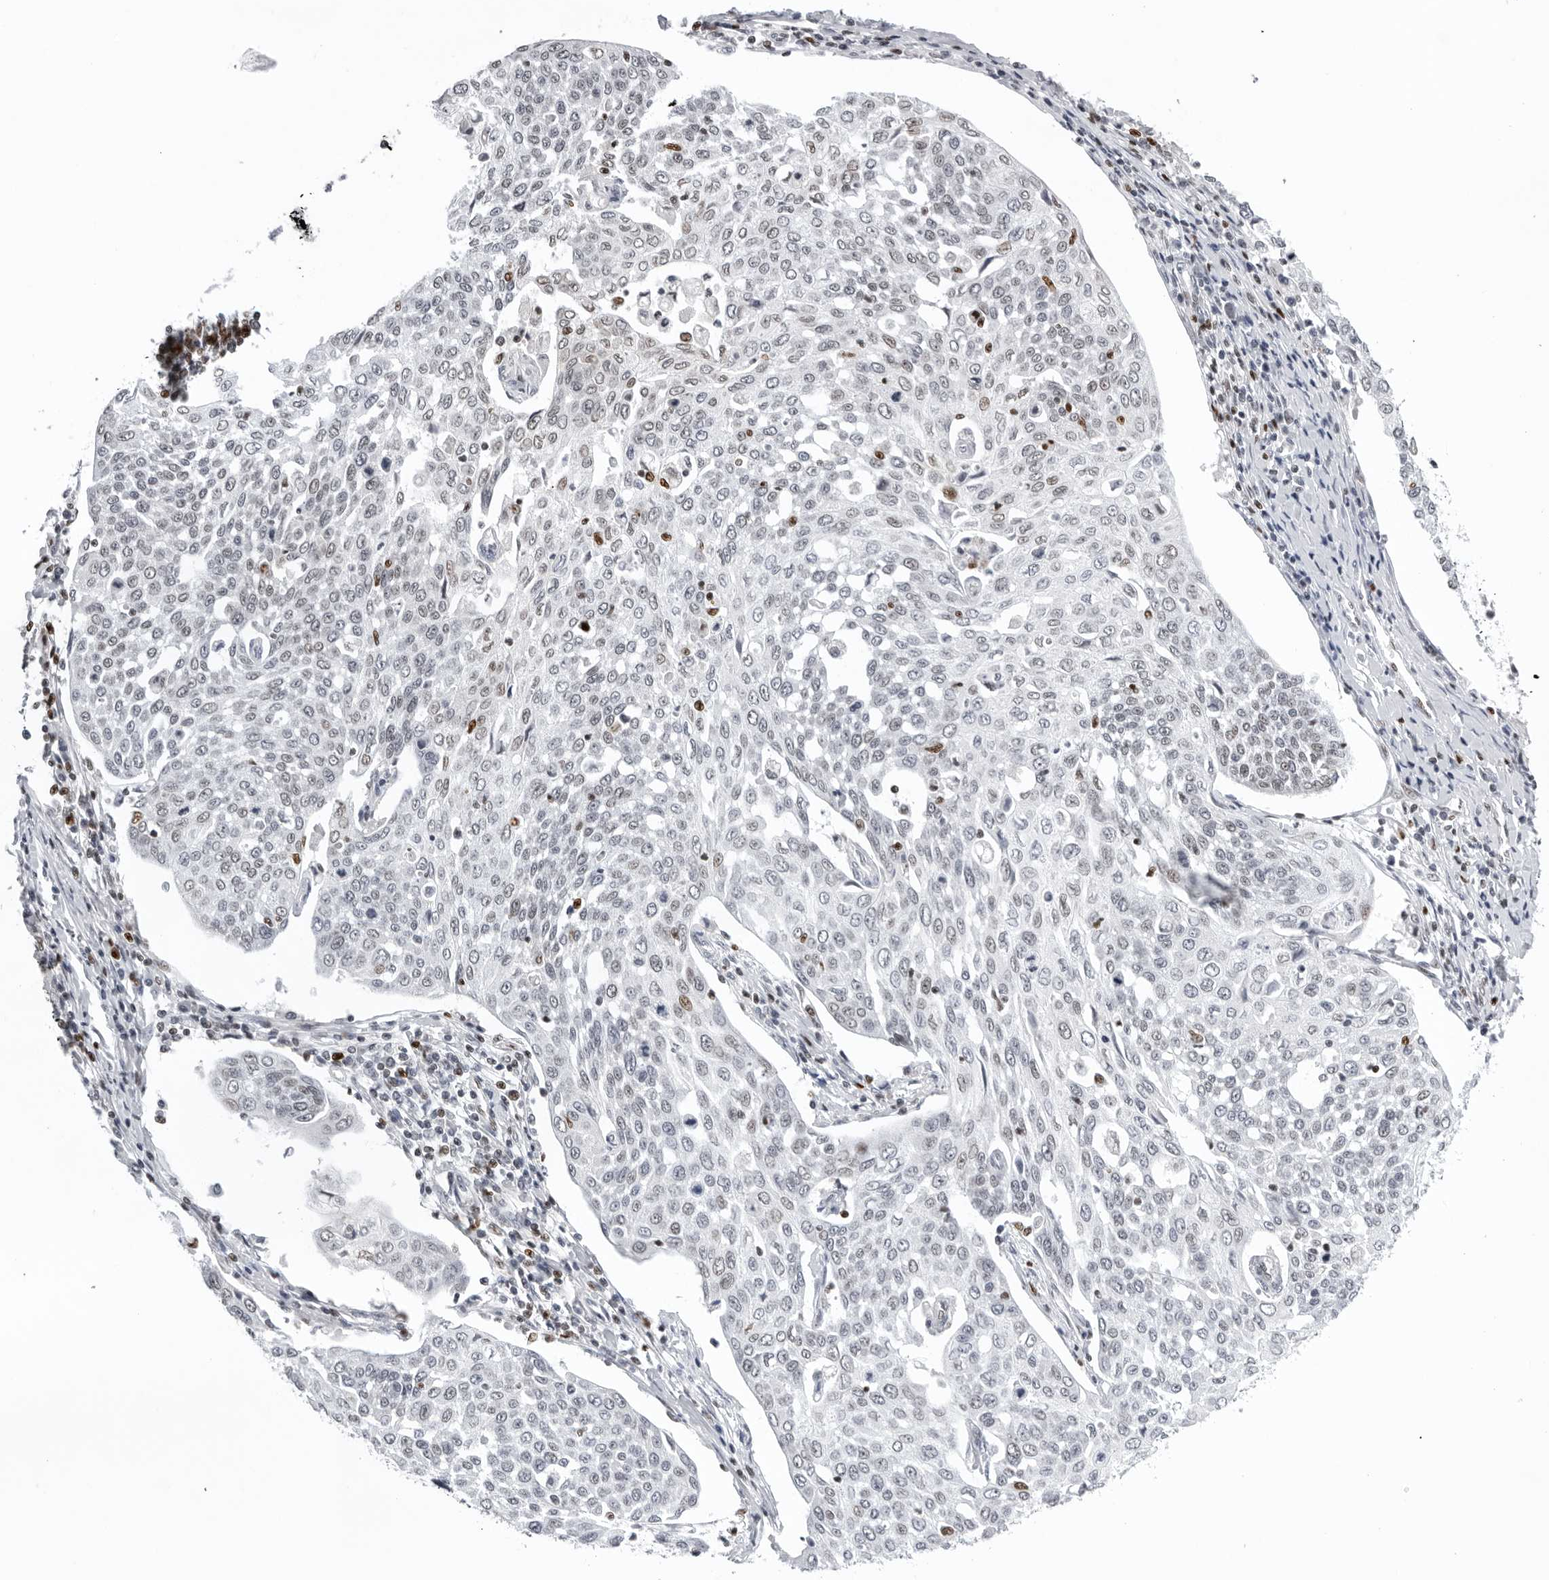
{"staining": {"intensity": "negative", "quantity": "none", "location": "none"}, "tissue": "cervical cancer", "cell_type": "Tumor cells", "image_type": "cancer", "snomed": [{"axis": "morphology", "description": "Squamous cell carcinoma, NOS"}, {"axis": "topography", "description": "Cervix"}], "caption": "A micrograph of cervical cancer stained for a protein reveals no brown staining in tumor cells.", "gene": "OGG1", "patient": {"sex": "female", "age": 34}}